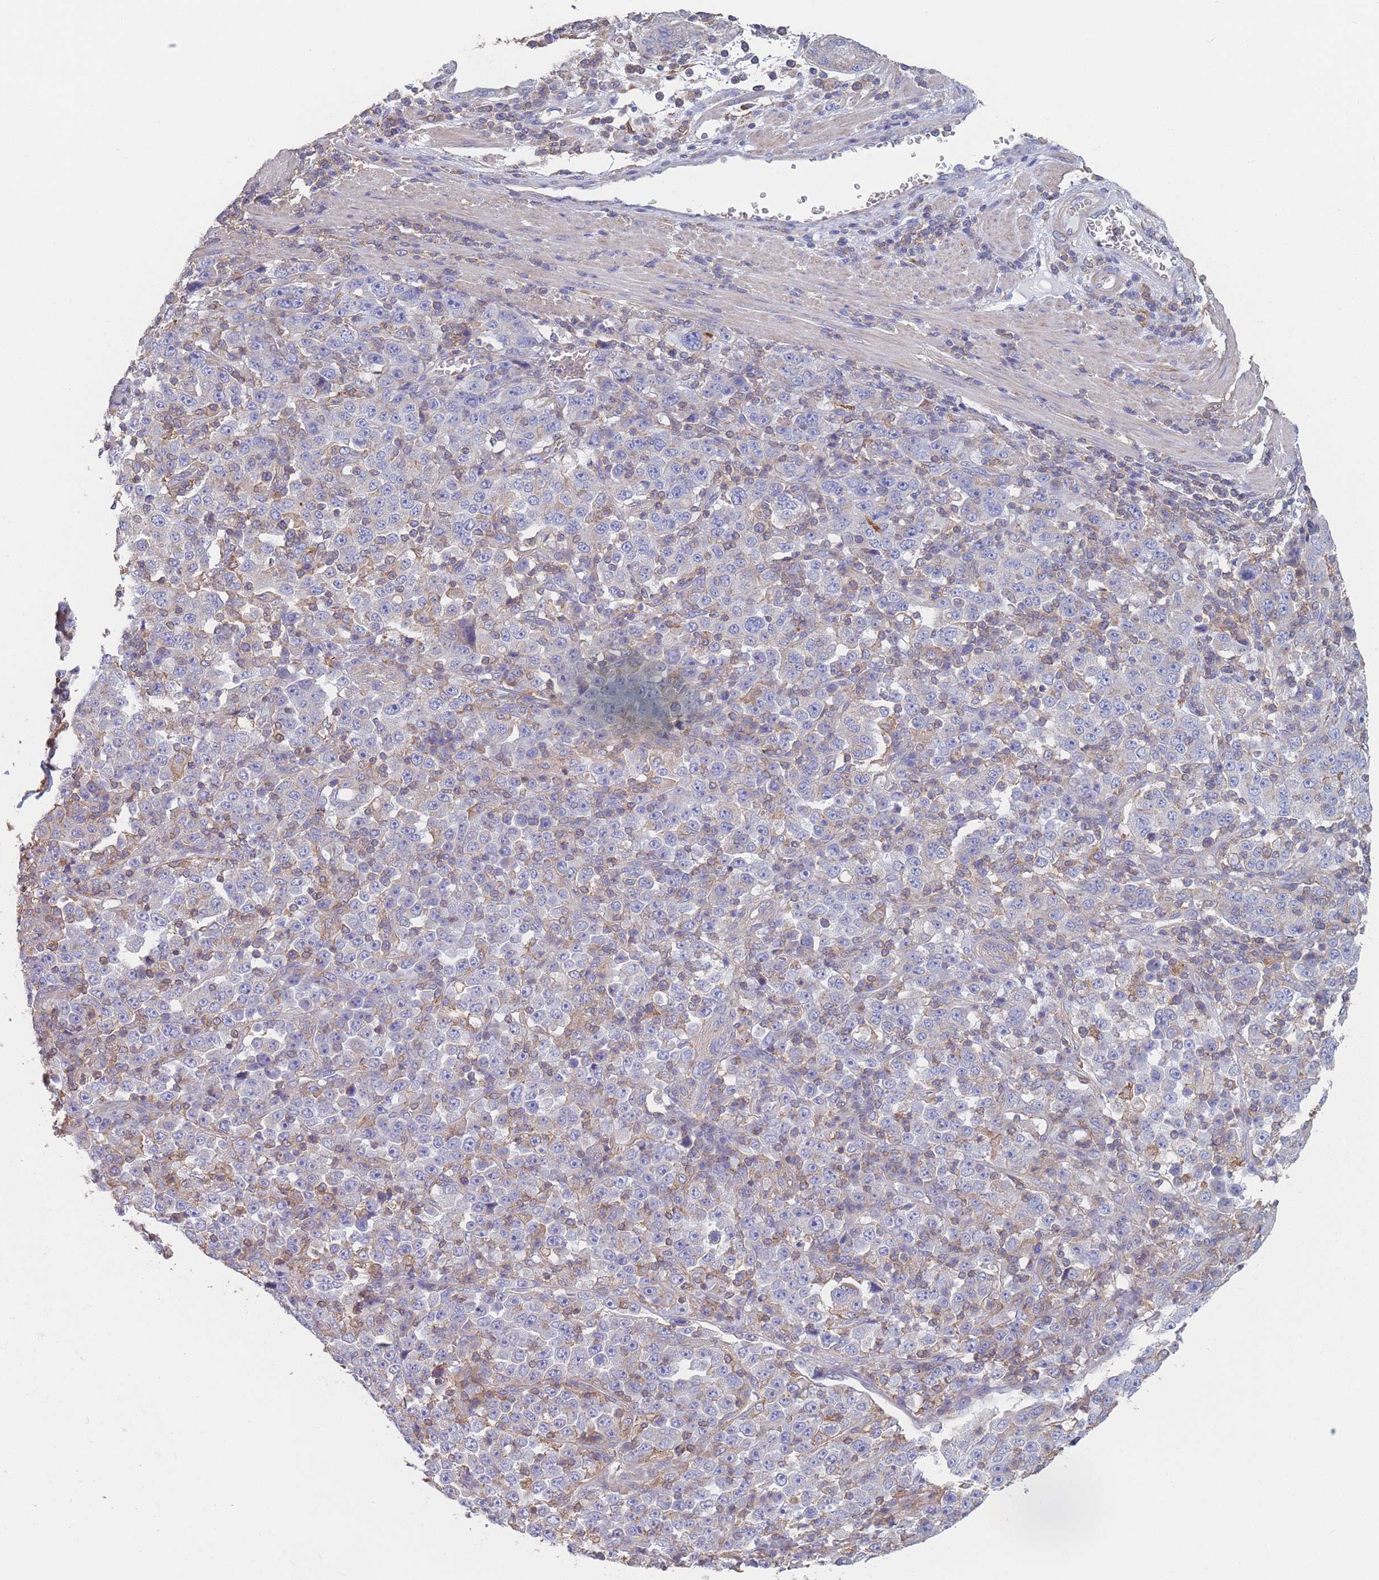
{"staining": {"intensity": "negative", "quantity": "none", "location": "none"}, "tissue": "stomach cancer", "cell_type": "Tumor cells", "image_type": "cancer", "snomed": [{"axis": "morphology", "description": "Normal tissue, NOS"}, {"axis": "morphology", "description": "Adenocarcinoma, NOS"}, {"axis": "topography", "description": "Stomach, upper"}, {"axis": "topography", "description": "Stomach"}], "caption": "Image shows no significant protein staining in tumor cells of stomach cancer (adenocarcinoma).", "gene": "ADH1A", "patient": {"sex": "male", "age": 59}}